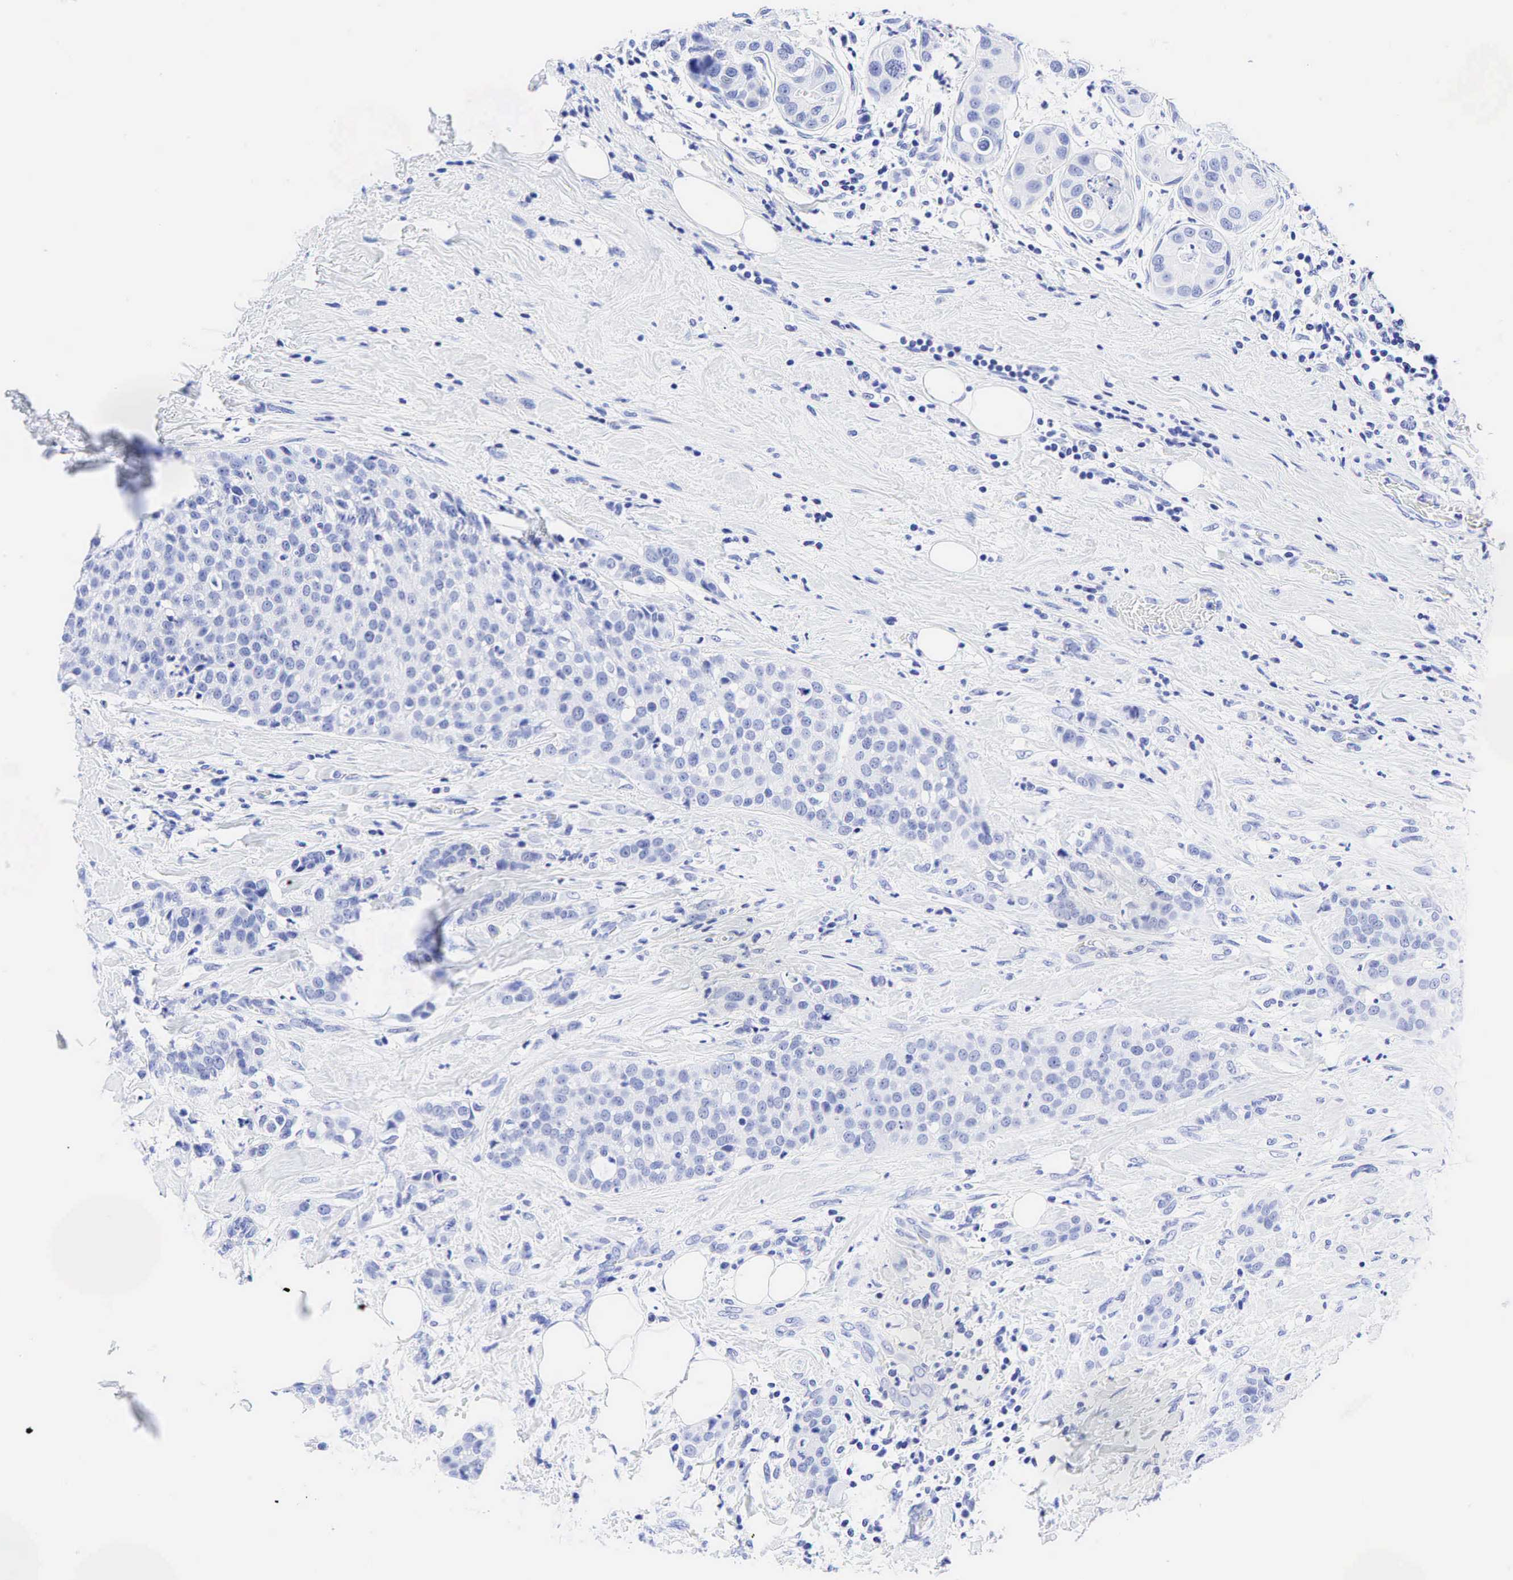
{"staining": {"intensity": "negative", "quantity": "none", "location": "none"}, "tissue": "breast cancer", "cell_type": "Tumor cells", "image_type": "cancer", "snomed": [{"axis": "morphology", "description": "Duct carcinoma"}, {"axis": "topography", "description": "Breast"}], "caption": "DAB immunohistochemical staining of human breast infiltrating ductal carcinoma exhibits no significant positivity in tumor cells.", "gene": "CHGA", "patient": {"sex": "female", "age": 45}}